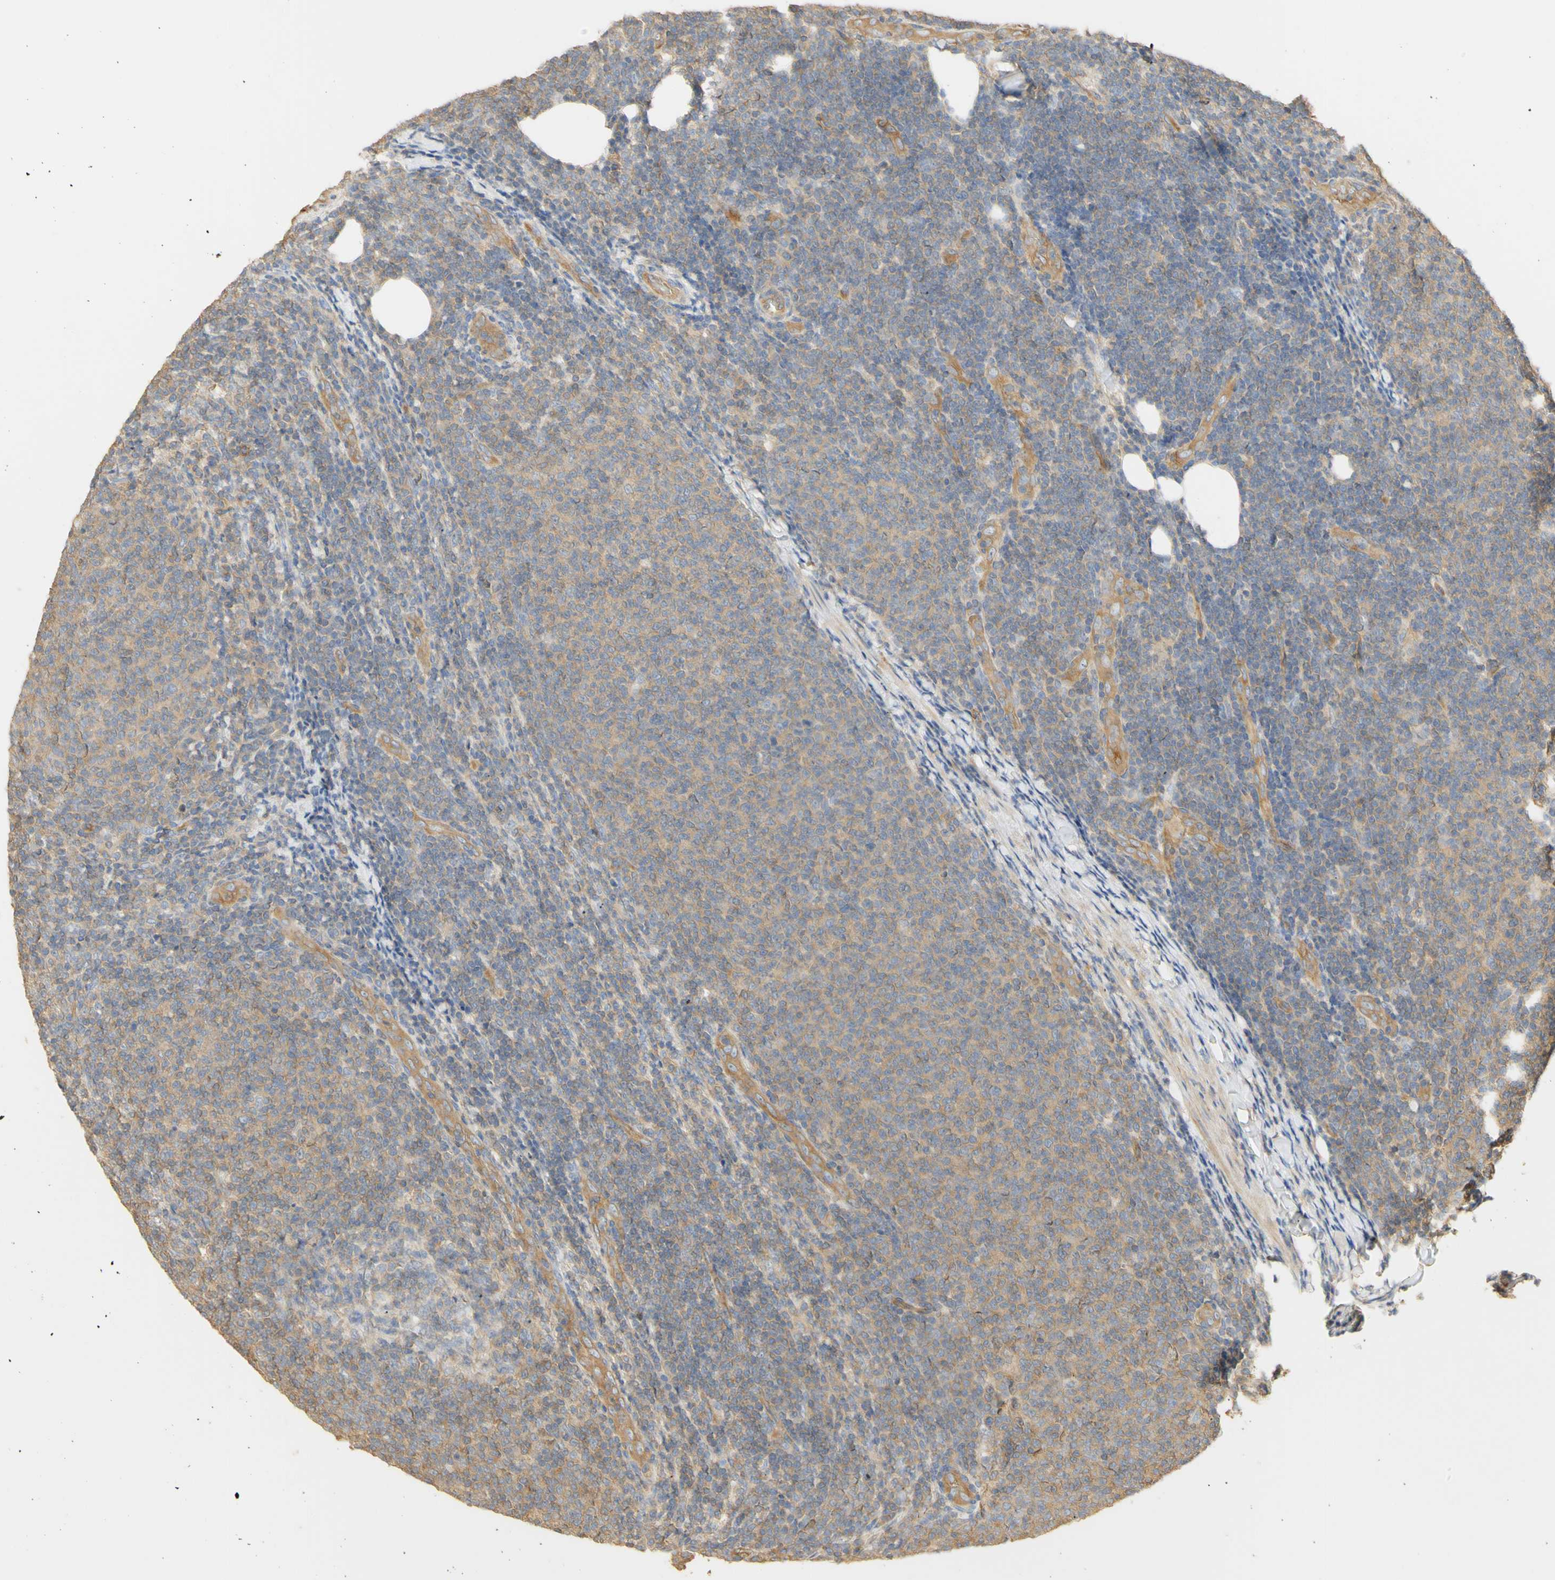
{"staining": {"intensity": "negative", "quantity": "none", "location": "none"}, "tissue": "lymphoma", "cell_type": "Tumor cells", "image_type": "cancer", "snomed": [{"axis": "morphology", "description": "Malignant lymphoma, non-Hodgkin's type, Low grade"}, {"axis": "topography", "description": "Lymph node"}], "caption": "The micrograph exhibits no staining of tumor cells in low-grade malignant lymphoma, non-Hodgkin's type. (Brightfield microscopy of DAB (3,3'-diaminobenzidine) immunohistochemistry (IHC) at high magnification).", "gene": "KCNE4", "patient": {"sex": "male", "age": 66}}